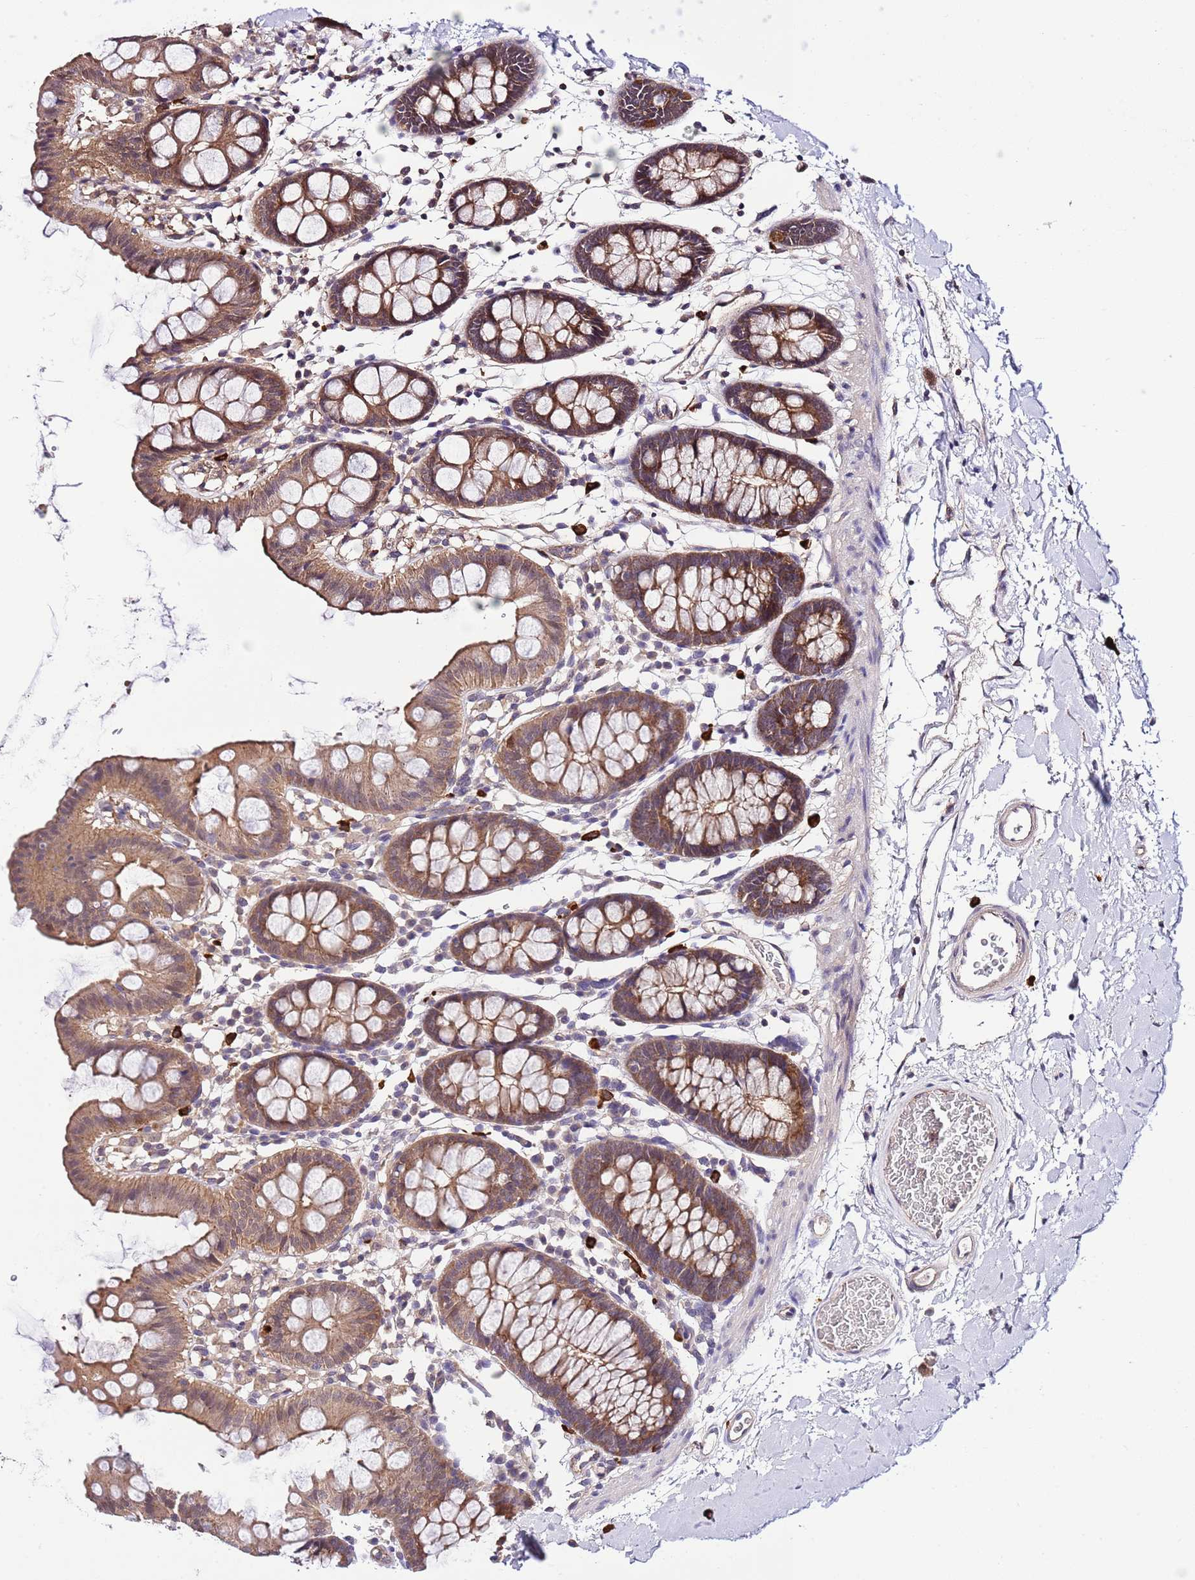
{"staining": {"intensity": "moderate", "quantity": ">75%", "location": "cytoplasmic/membranous"}, "tissue": "colon", "cell_type": "Endothelial cells", "image_type": "normal", "snomed": [{"axis": "morphology", "description": "Normal tissue, NOS"}, {"axis": "topography", "description": "Colon"}], "caption": "This is a micrograph of IHC staining of normal colon, which shows moderate positivity in the cytoplasmic/membranous of endothelial cells.", "gene": "DONSON", "patient": {"sex": "male", "age": 75}}